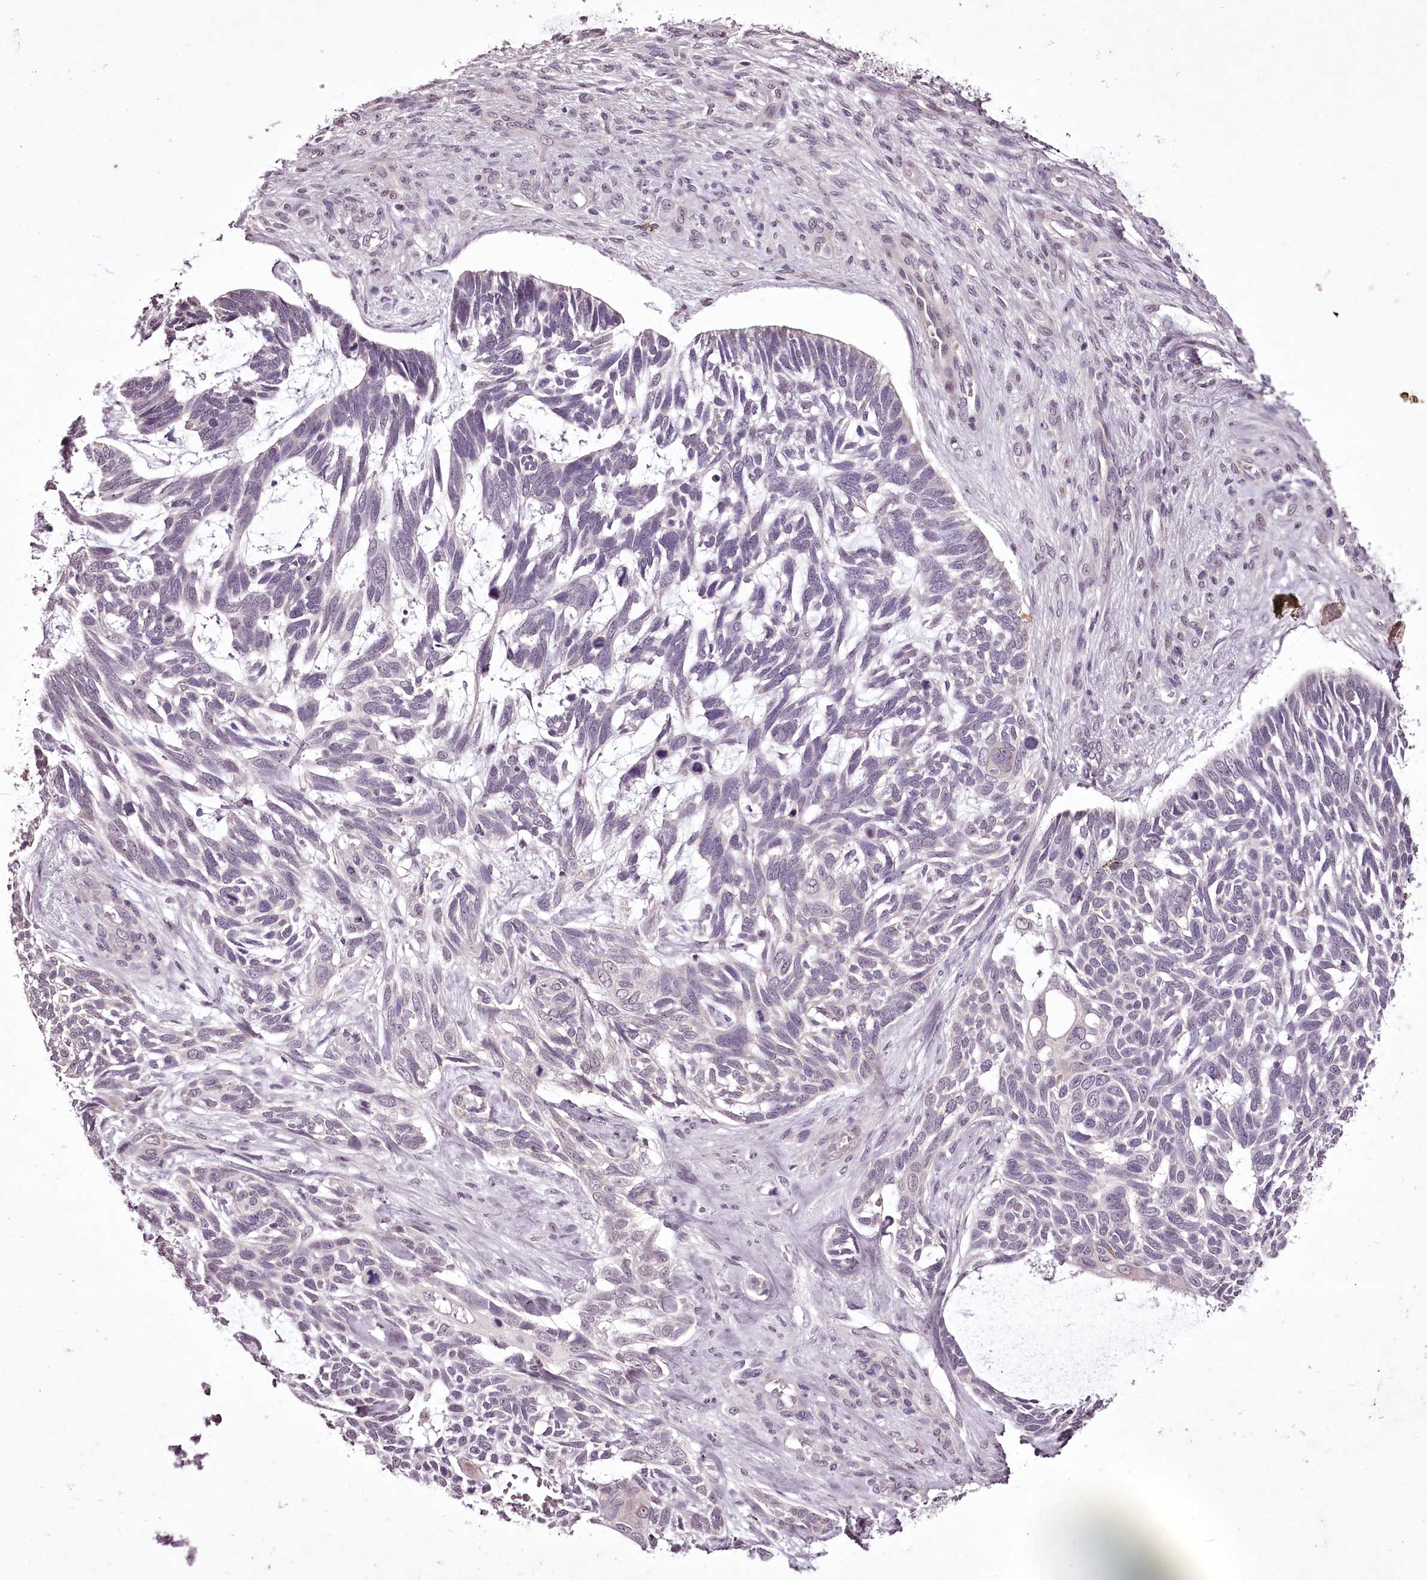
{"staining": {"intensity": "negative", "quantity": "none", "location": "none"}, "tissue": "skin cancer", "cell_type": "Tumor cells", "image_type": "cancer", "snomed": [{"axis": "morphology", "description": "Basal cell carcinoma"}, {"axis": "topography", "description": "Skin"}], "caption": "Immunohistochemistry micrograph of skin cancer stained for a protein (brown), which demonstrates no expression in tumor cells.", "gene": "C1orf56", "patient": {"sex": "male", "age": 88}}